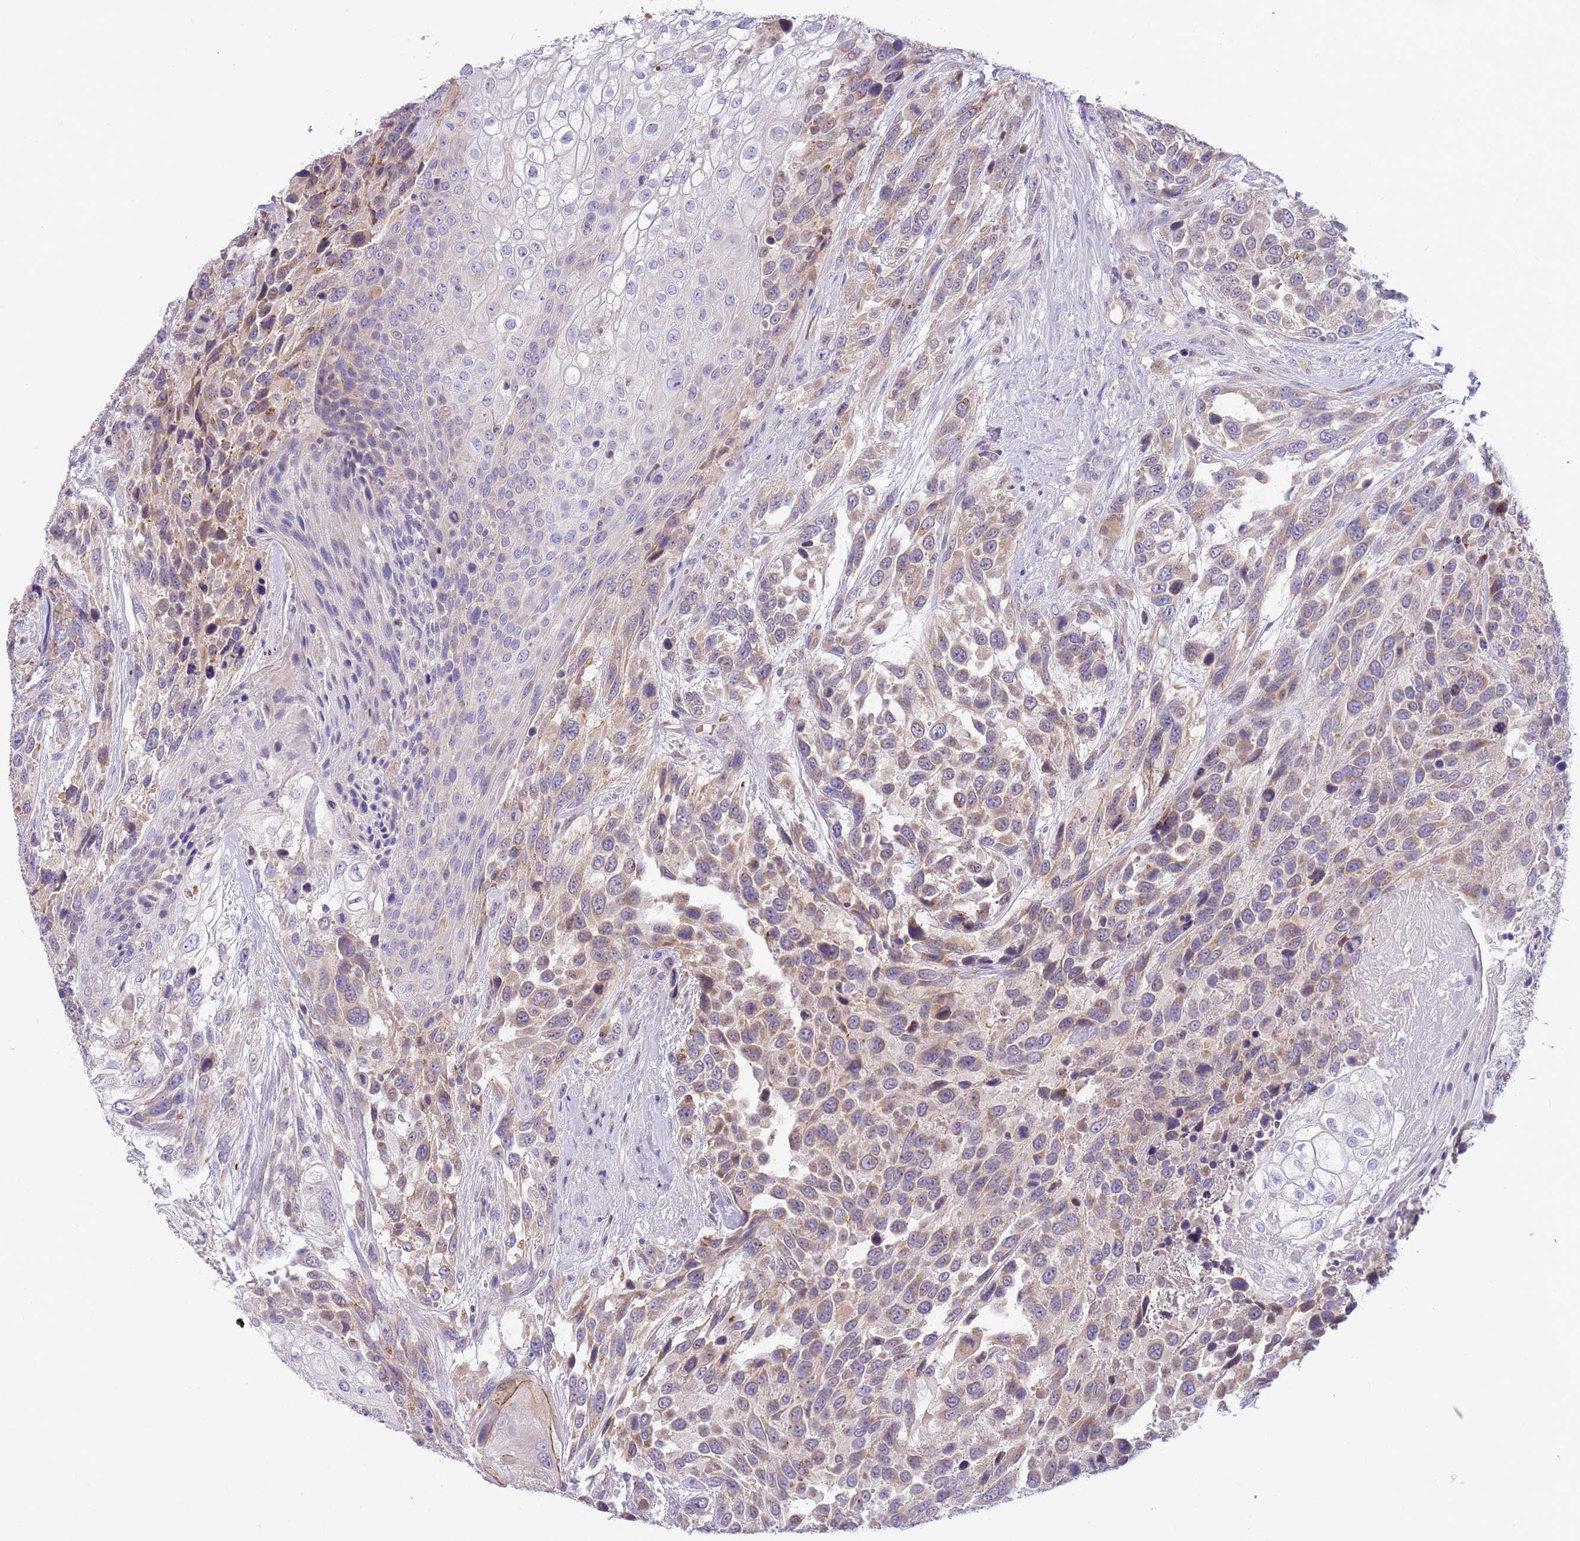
{"staining": {"intensity": "moderate", "quantity": ">75%", "location": "cytoplasmic/membranous"}, "tissue": "urothelial cancer", "cell_type": "Tumor cells", "image_type": "cancer", "snomed": [{"axis": "morphology", "description": "Urothelial carcinoma, High grade"}, {"axis": "topography", "description": "Urinary bladder"}], "caption": "High-magnification brightfield microscopy of high-grade urothelial carcinoma stained with DAB (brown) and counterstained with hematoxylin (blue). tumor cells exhibit moderate cytoplasmic/membranous positivity is identified in approximately>75% of cells. The protein is stained brown, and the nuclei are stained in blue (DAB IHC with brightfield microscopy, high magnification).", "gene": "DDHD1", "patient": {"sex": "female", "age": 70}}